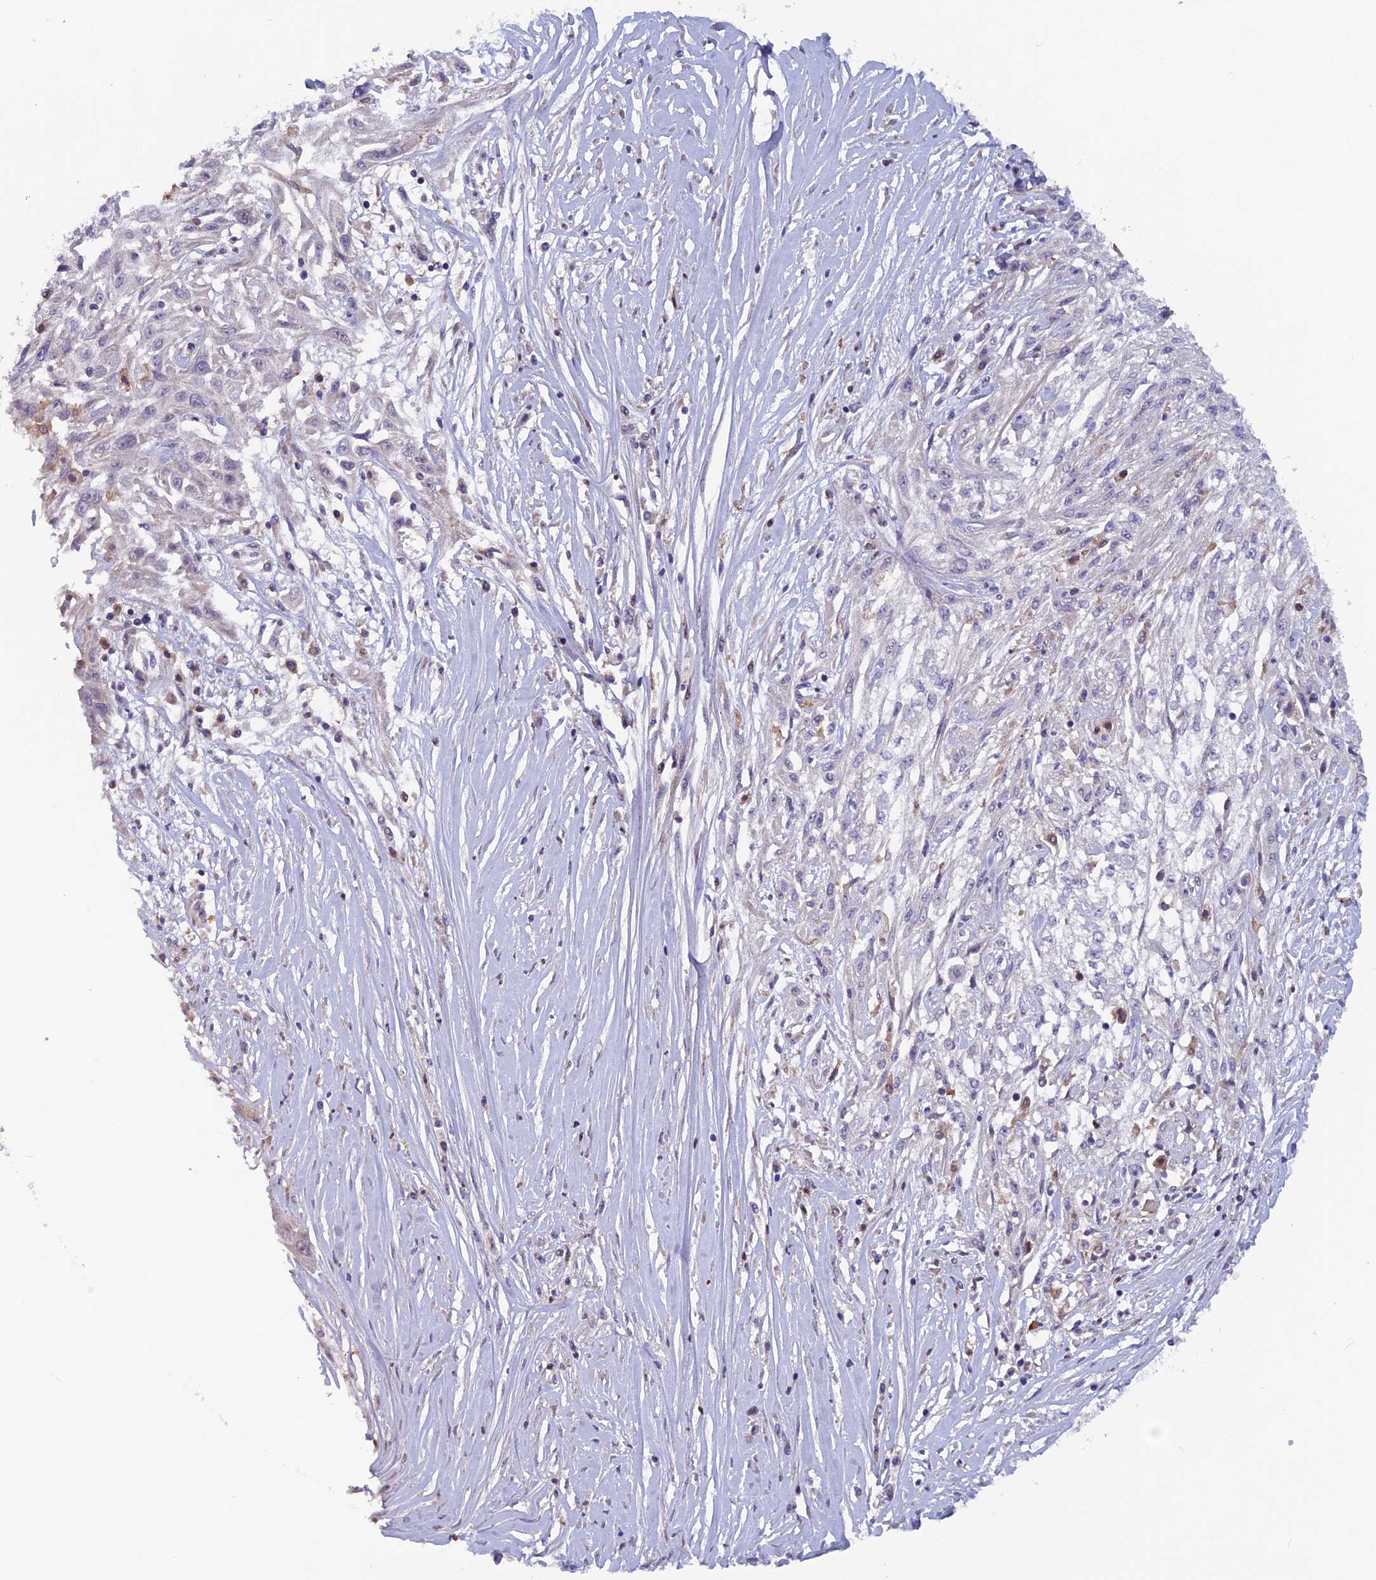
{"staining": {"intensity": "negative", "quantity": "none", "location": "none"}, "tissue": "skin cancer", "cell_type": "Tumor cells", "image_type": "cancer", "snomed": [{"axis": "morphology", "description": "Squamous cell carcinoma, NOS"}, {"axis": "morphology", "description": "Squamous cell carcinoma, metastatic, NOS"}, {"axis": "topography", "description": "Skin"}, {"axis": "topography", "description": "Lymph node"}], "caption": "Tumor cells are negative for brown protein staining in skin metastatic squamous cell carcinoma. (Stains: DAB IHC with hematoxylin counter stain, Microscopy: brightfield microscopy at high magnification).", "gene": "MAST2", "patient": {"sex": "male", "age": 75}}